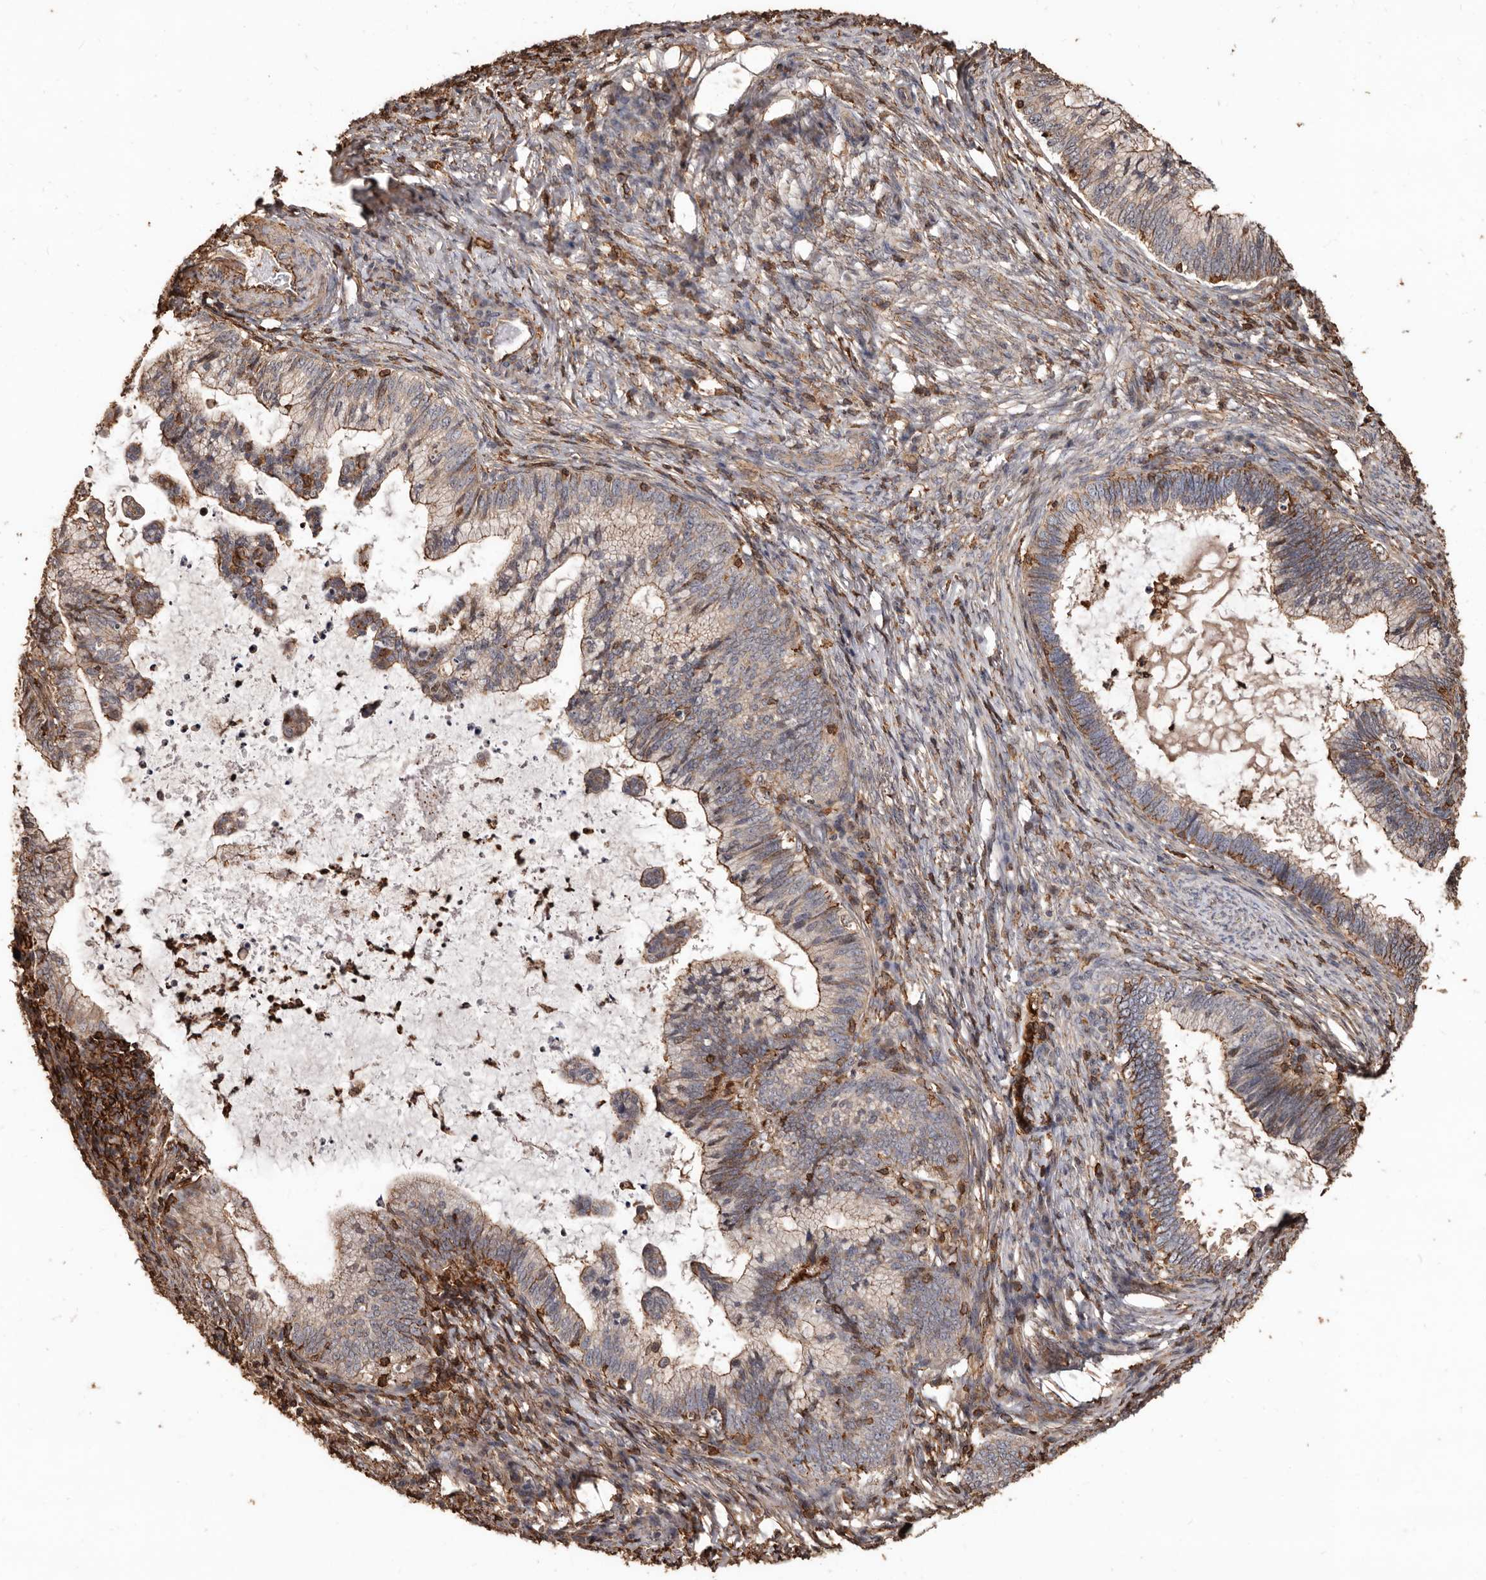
{"staining": {"intensity": "weak", "quantity": "25%-75%", "location": "cytoplasmic/membranous"}, "tissue": "cervical cancer", "cell_type": "Tumor cells", "image_type": "cancer", "snomed": [{"axis": "morphology", "description": "Adenocarcinoma, NOS"}, {"axis": "topography", "description": "Cervix"}], "caption": "About 25%-75% of tumor cells in human cervical adenocarcinoma demonstrate weak cytoplasmic/membranous protein expression as visualized by brown immunohistochemical staining.", "gene": "GSK3A", "patient": {"sex": "female", "age": 36}}